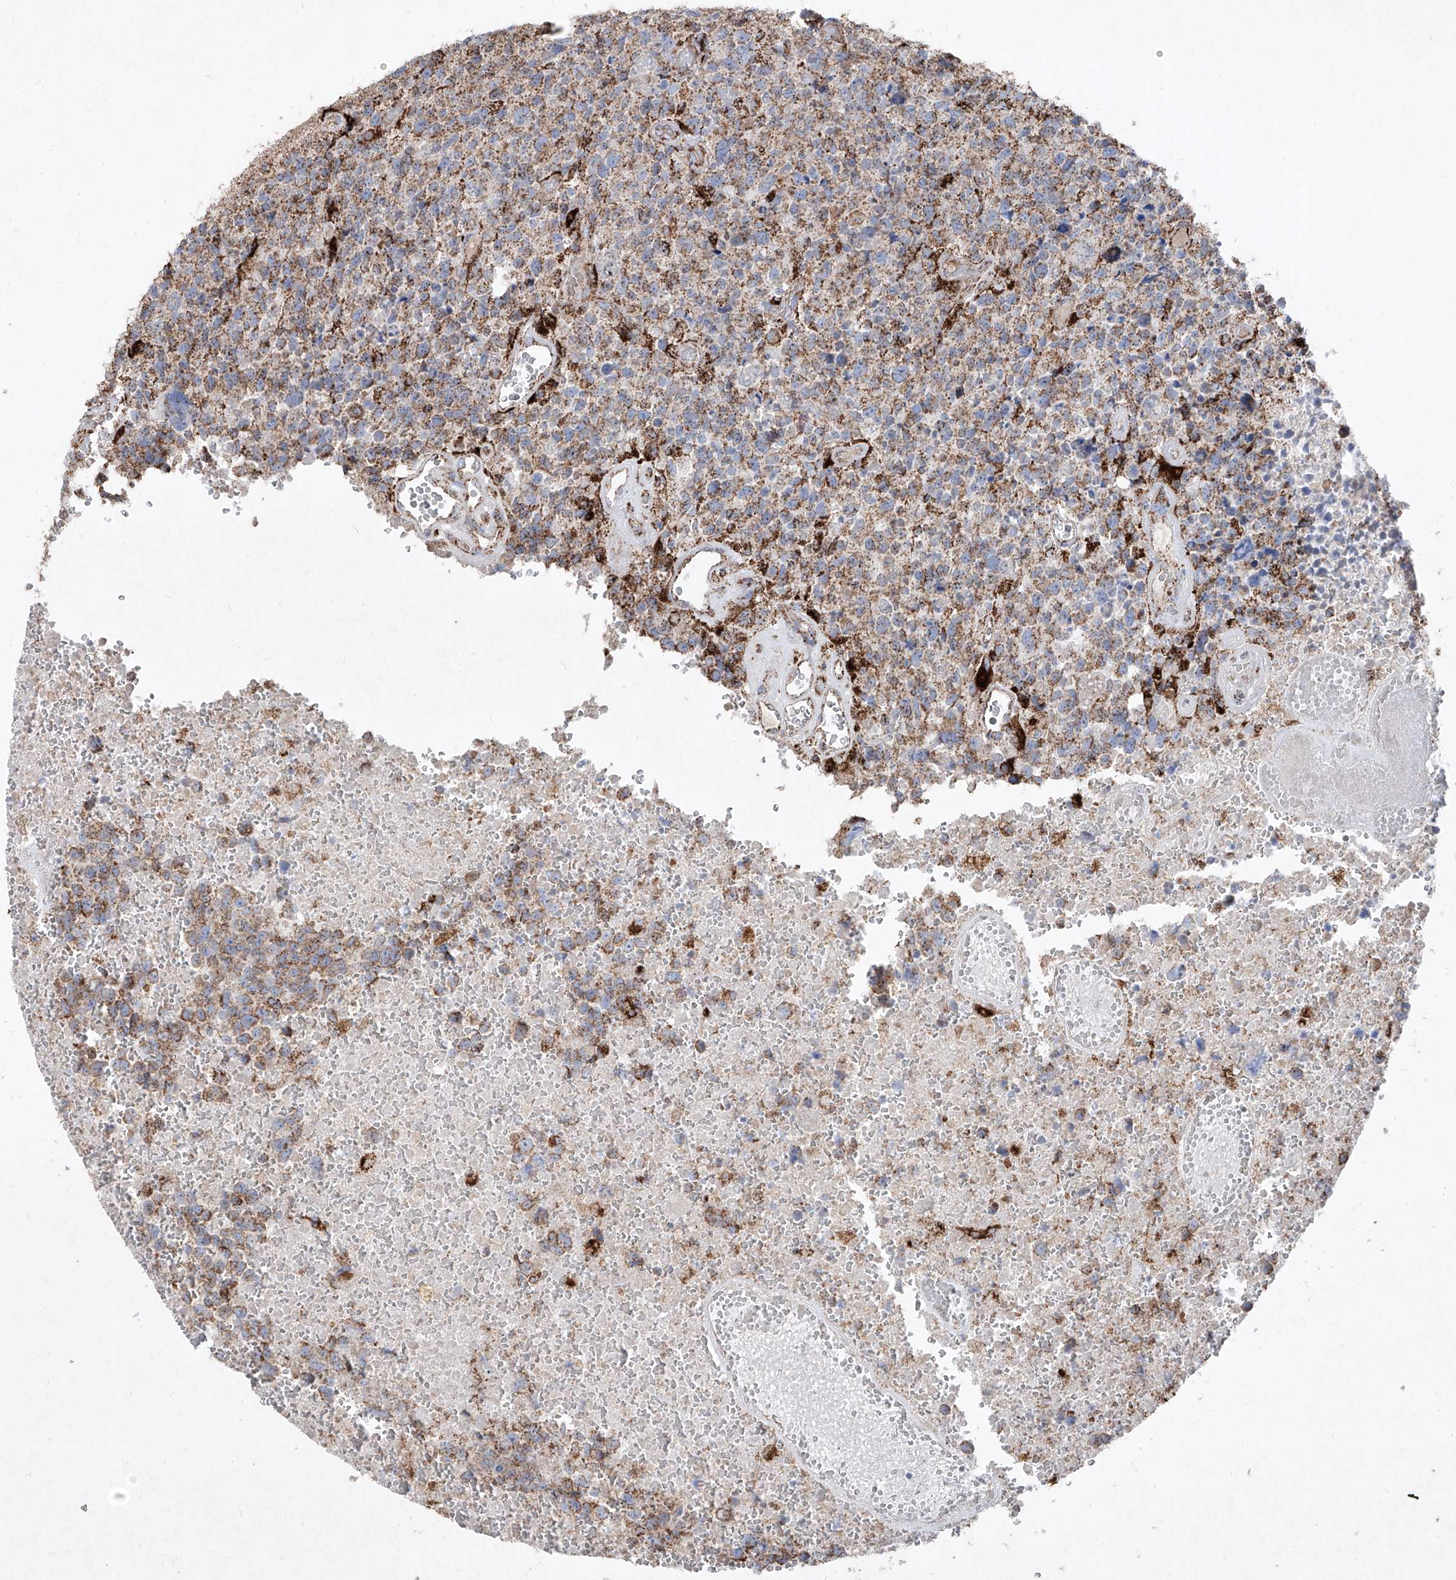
{"staining": {"intensity": "moderate", "quantity": ">75%", "location": "cytoplasmic/membranous"}, "tissue": "glioma", "cell_type": "Tumor cells", "image_type": "cancer", "snomed": [{"axis": "morphology", "description": "Glioma, malignant, High grade"}, {"axis": "topography", "description": "Brain"}], "caption": "Malignant glioma (high-grade) stained with a protein marker demonstrates moderate staining in tumor cells.", "gene": "ABCD3", "patient": {"sex": "male", "age": 69}}